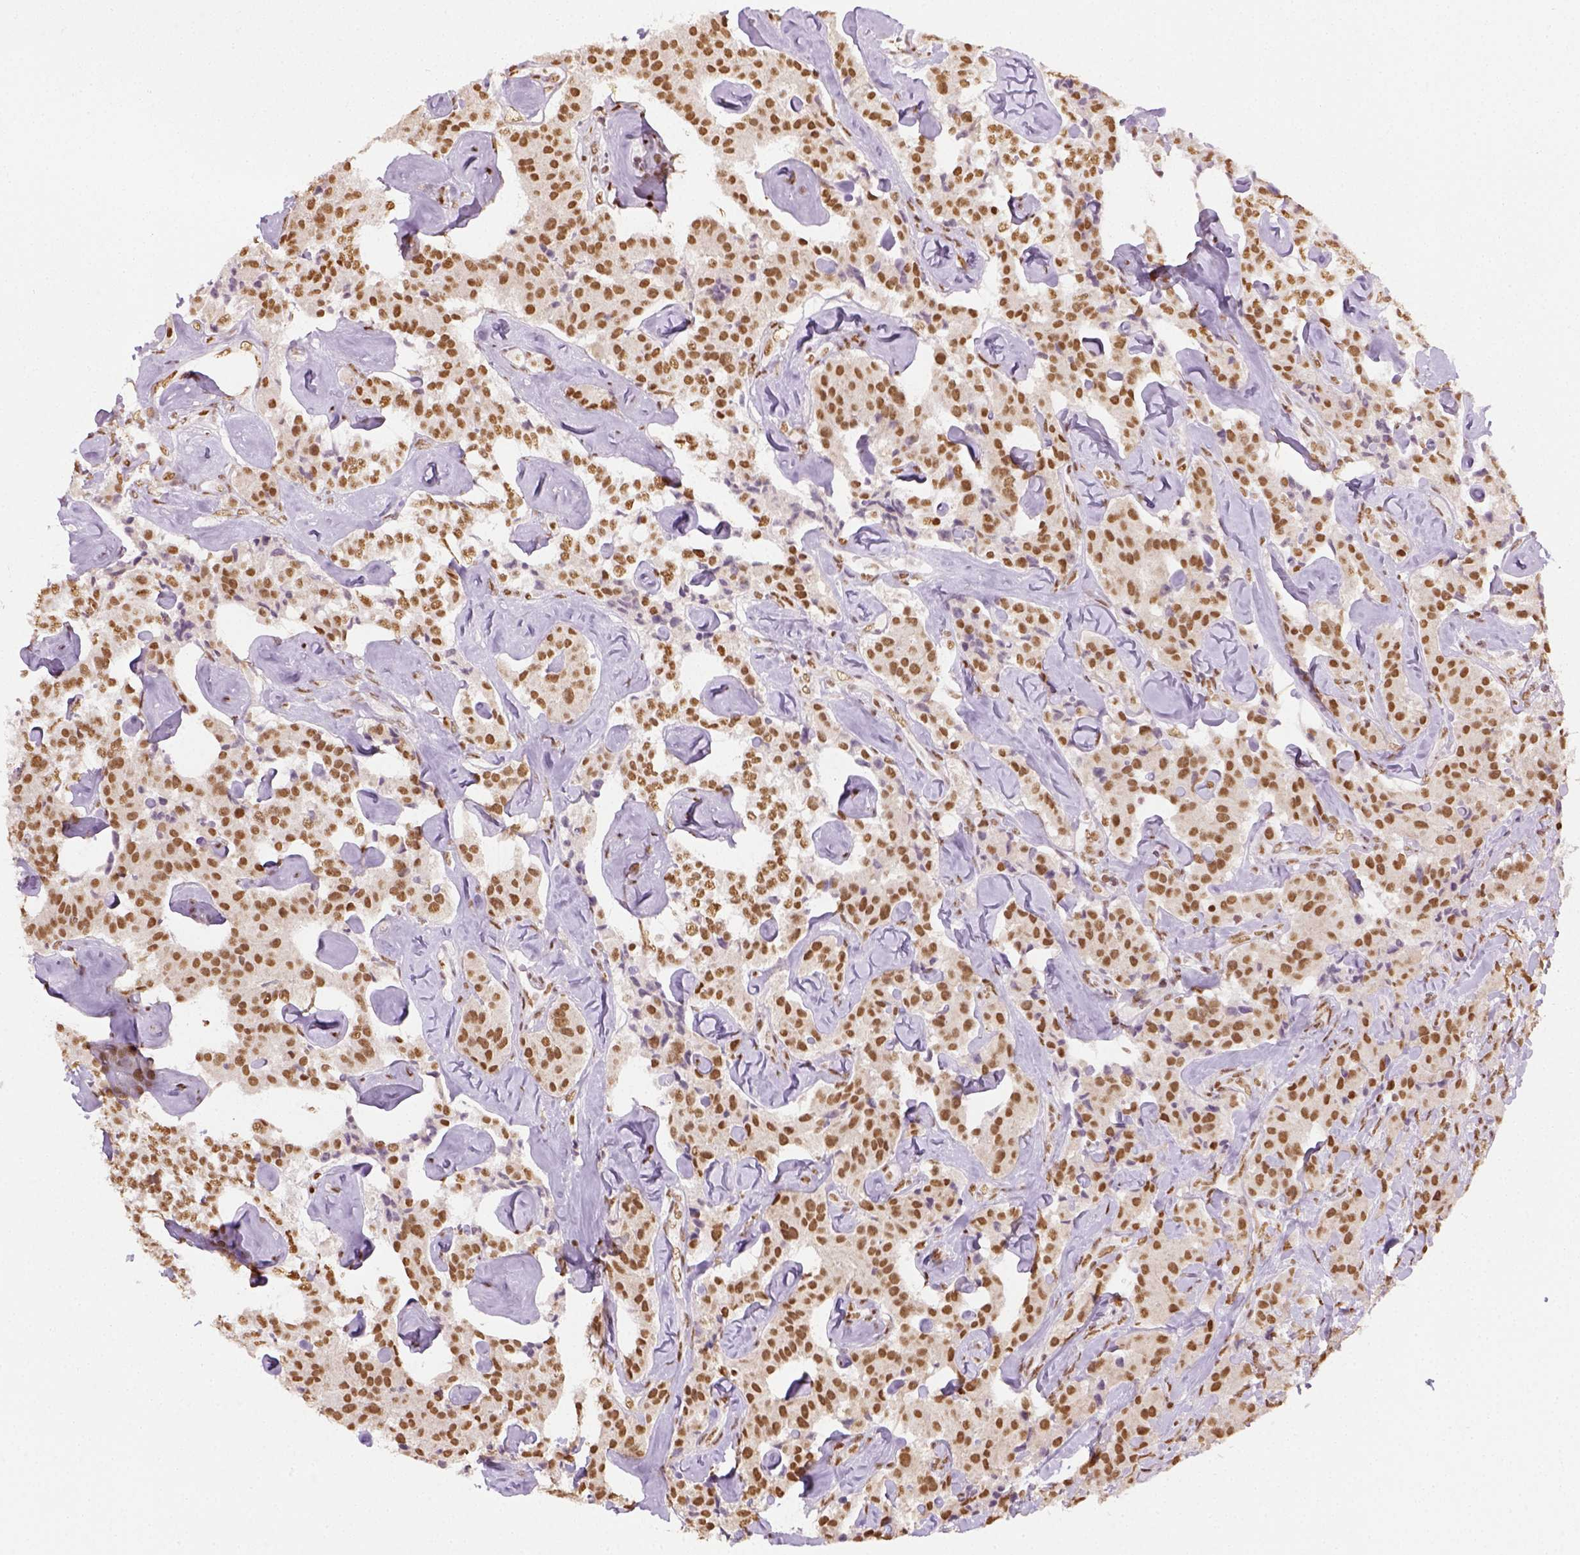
{"staining": {"intensity": "moderate", "quantity": ">75%", "location": "nuclear"}, "tissue": "carcinoid", "cell_type": "Tumor cells", "image_type": "cancer", "snomed": [{"axis": "morphology", "description": "Carcinoid, malignant, NOS"}, {"axis": "topography", "description": "Pancreas"}], "caption": "About >75% of tumor cells in human malignant carcinoid display moderate nuclear protein positivity as visualized by brown immunohistochemical staining.", "gene": "FANCE", "patient": {"sex": "male", "age": 41}}